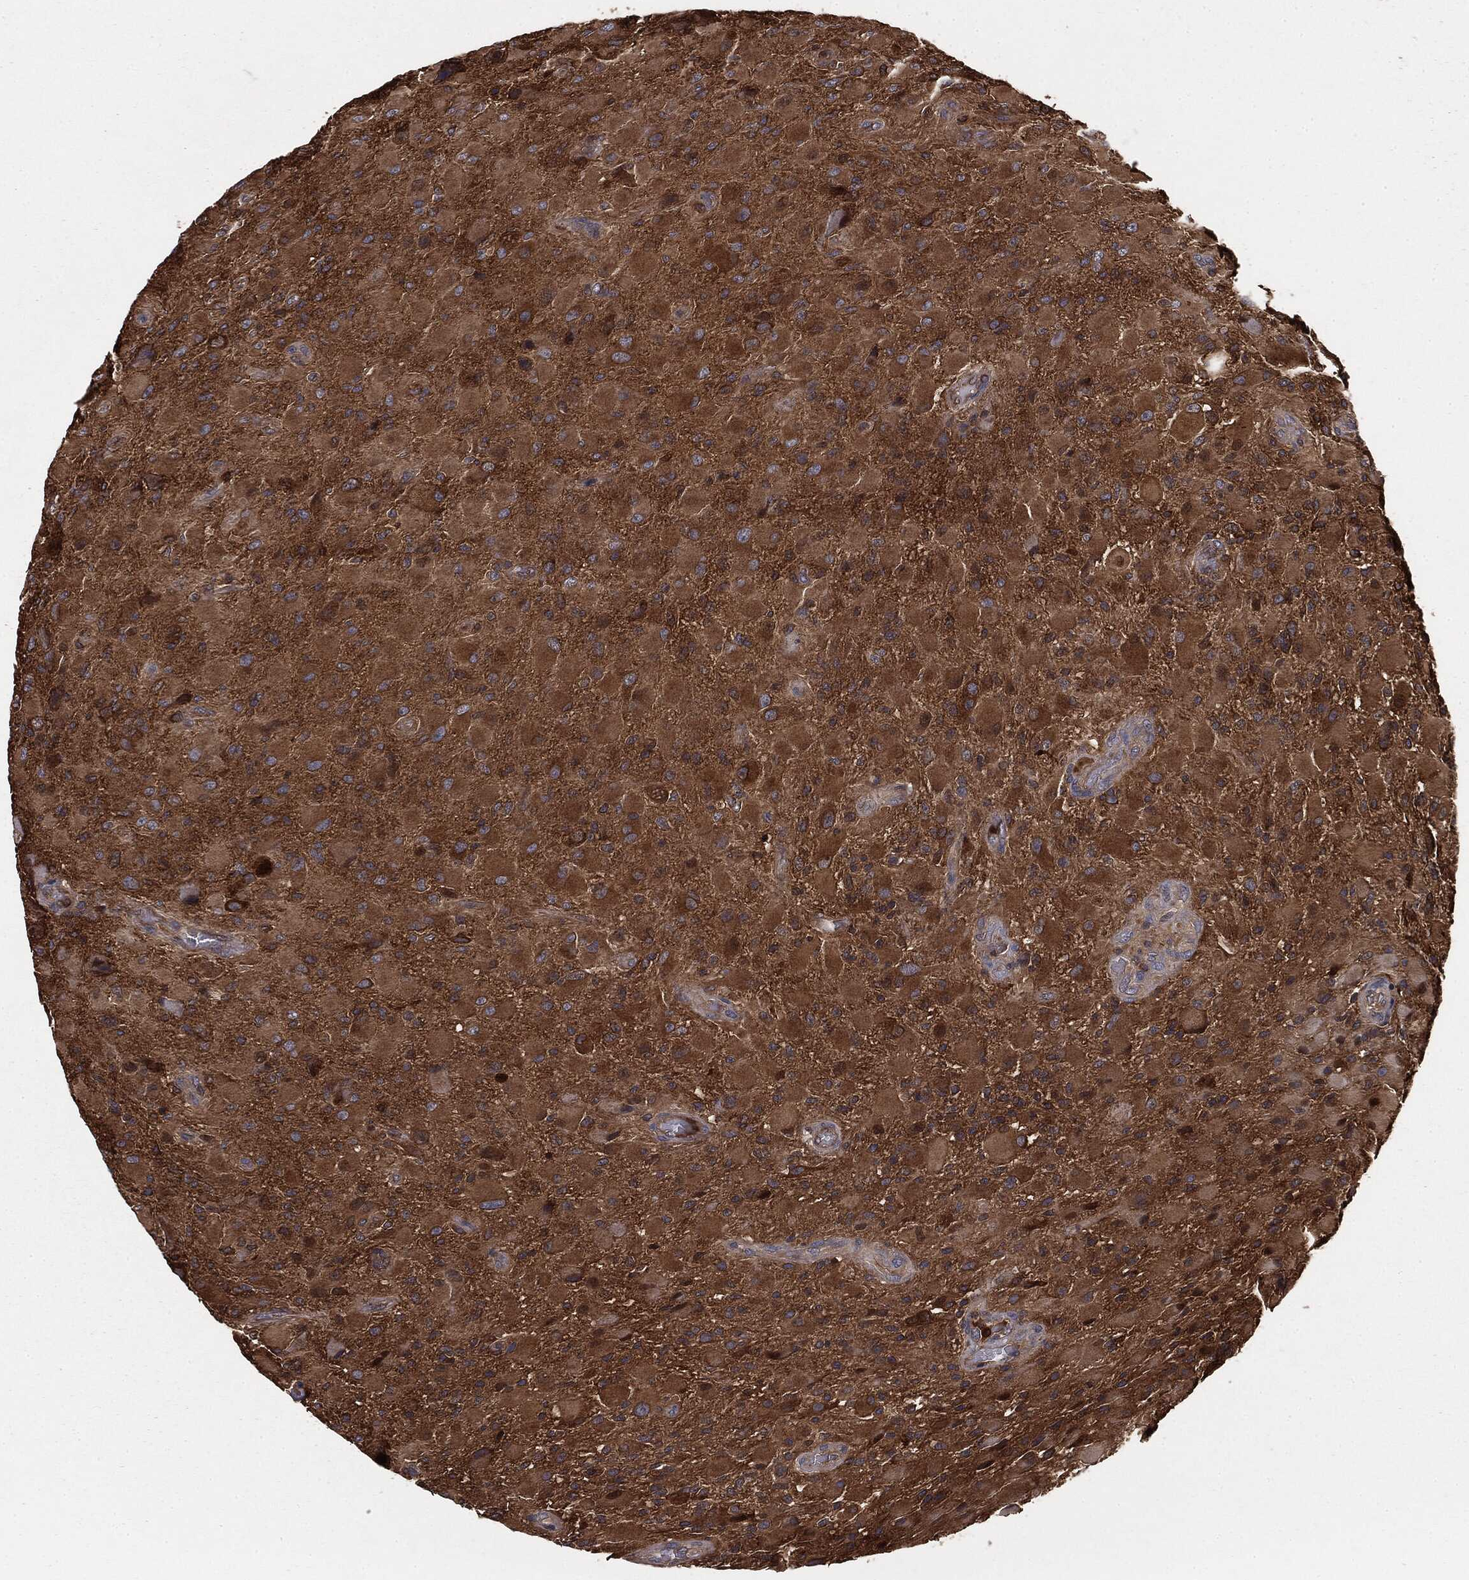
{"staining": {"intensity": "moderate", "quantity": "25%-75%", "location": "cytoplasmic/membranous"}, "tissue": "glioma", "cell_type": "Tumor cells", "image_type": "cancer", "snomed": [{"axis": "morphology", "description": "Glioma, malignant, High grade"}, {"axis": "topography", "description": "Cerebral cortex"}], "caption": "Protein expression analysis of malignant glioma (high-grade) demonstrates moderate cytoplasmic/membranous staining in approximately 25%-75% of tumor cells.", "gene": "GNB5", "patient": {"sex": "male", "age": 35}}